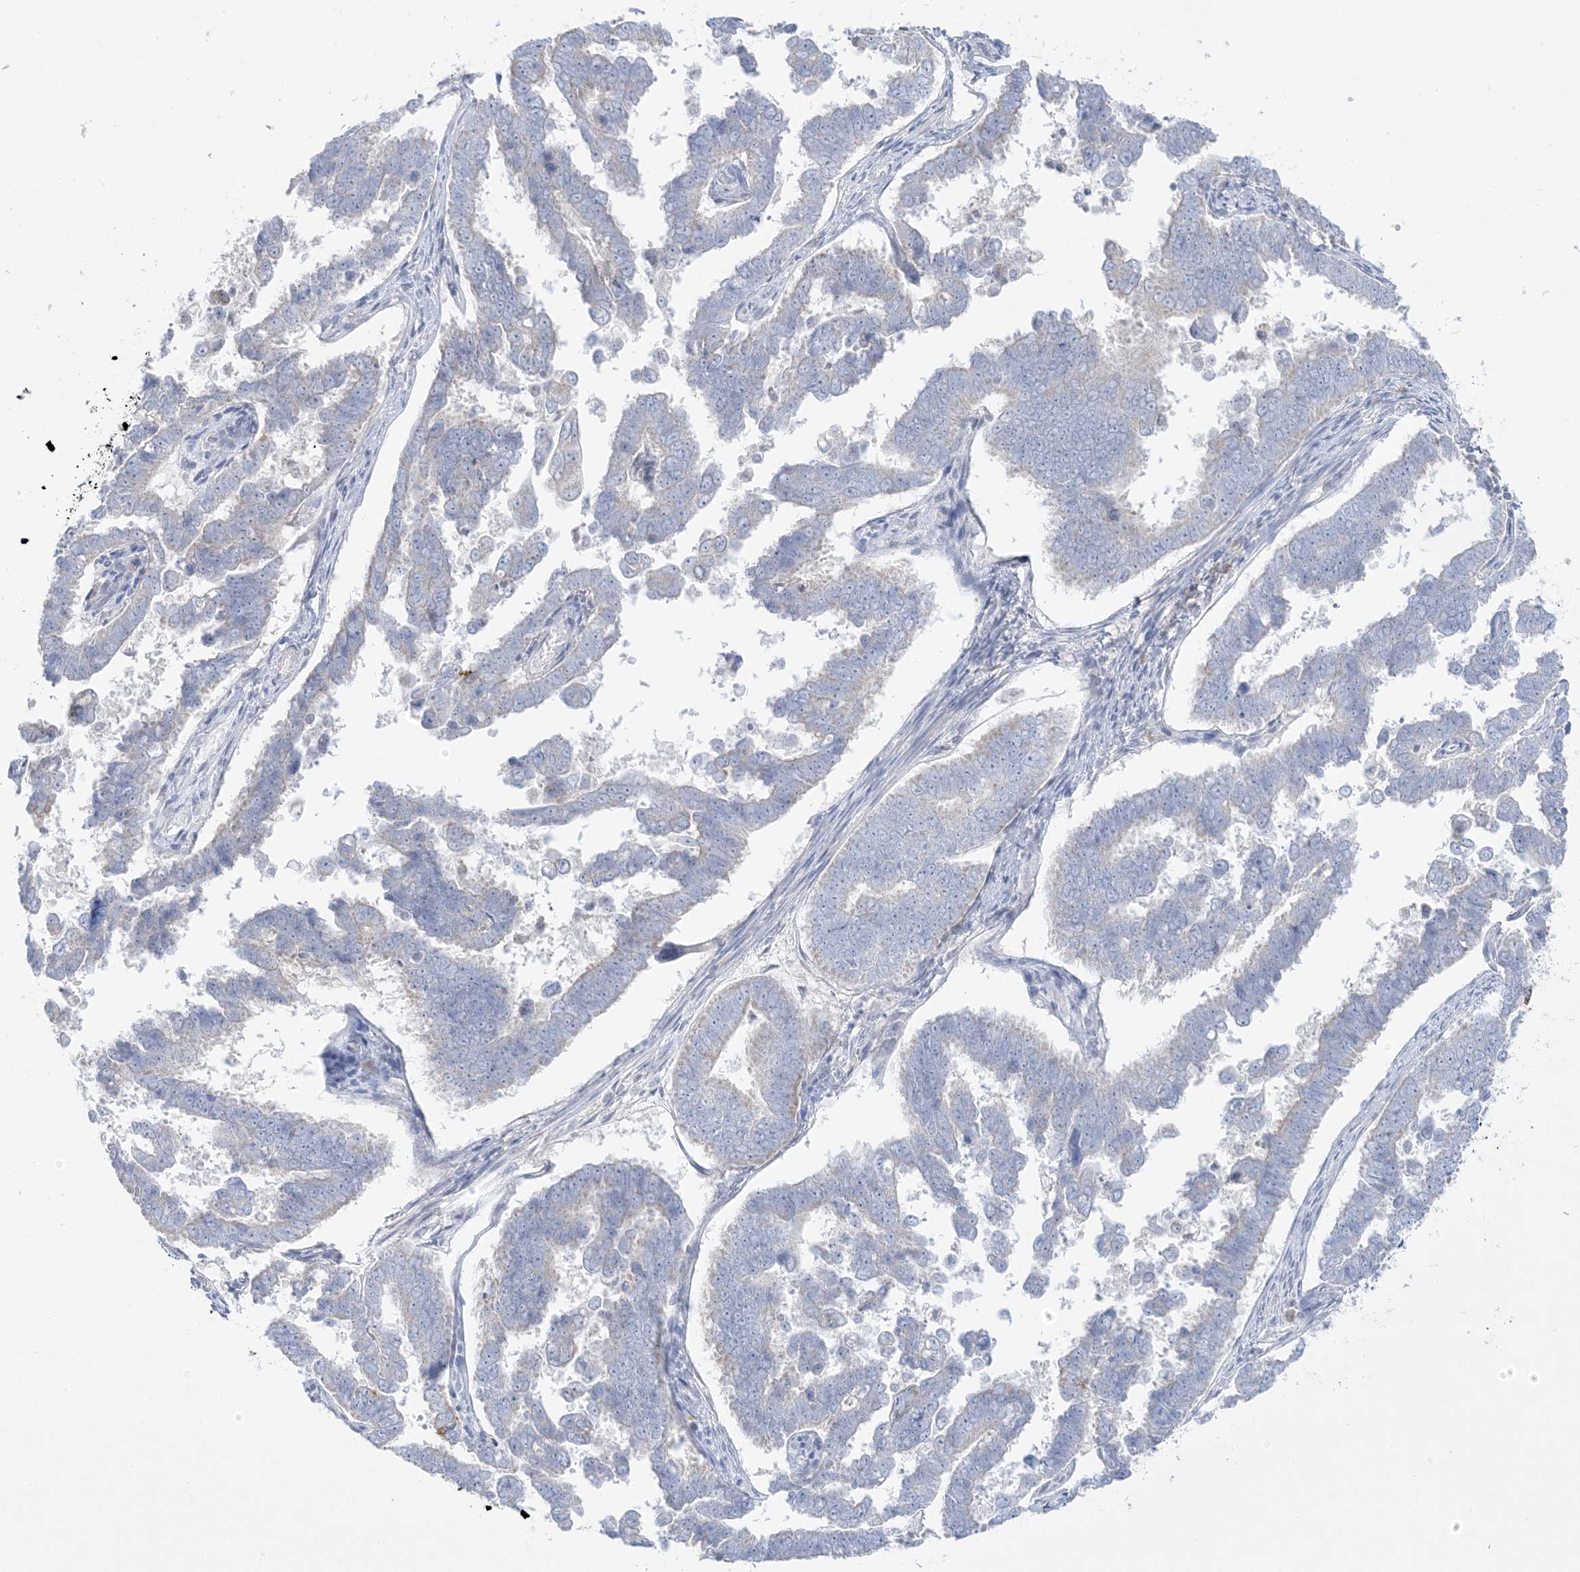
{"staining": {"intensity": "negative", "quantity": "none", "location": "none"}, "tissue": "endometrial cancer", "cell_type": "Tumor cells", "image_type": "cancer", "snomed": [{"axis": "morphology", "description": "Adenocarcinoma, NOS"}, {"axis": "topography", "description": "Endometrium"}], "caption": "Image shows no significant protein positivity in tumor cells of endometrial cancer (adenocarcinoma).", "gene": "FAM184A", "patient": {"sex": "female", "age": 75}}